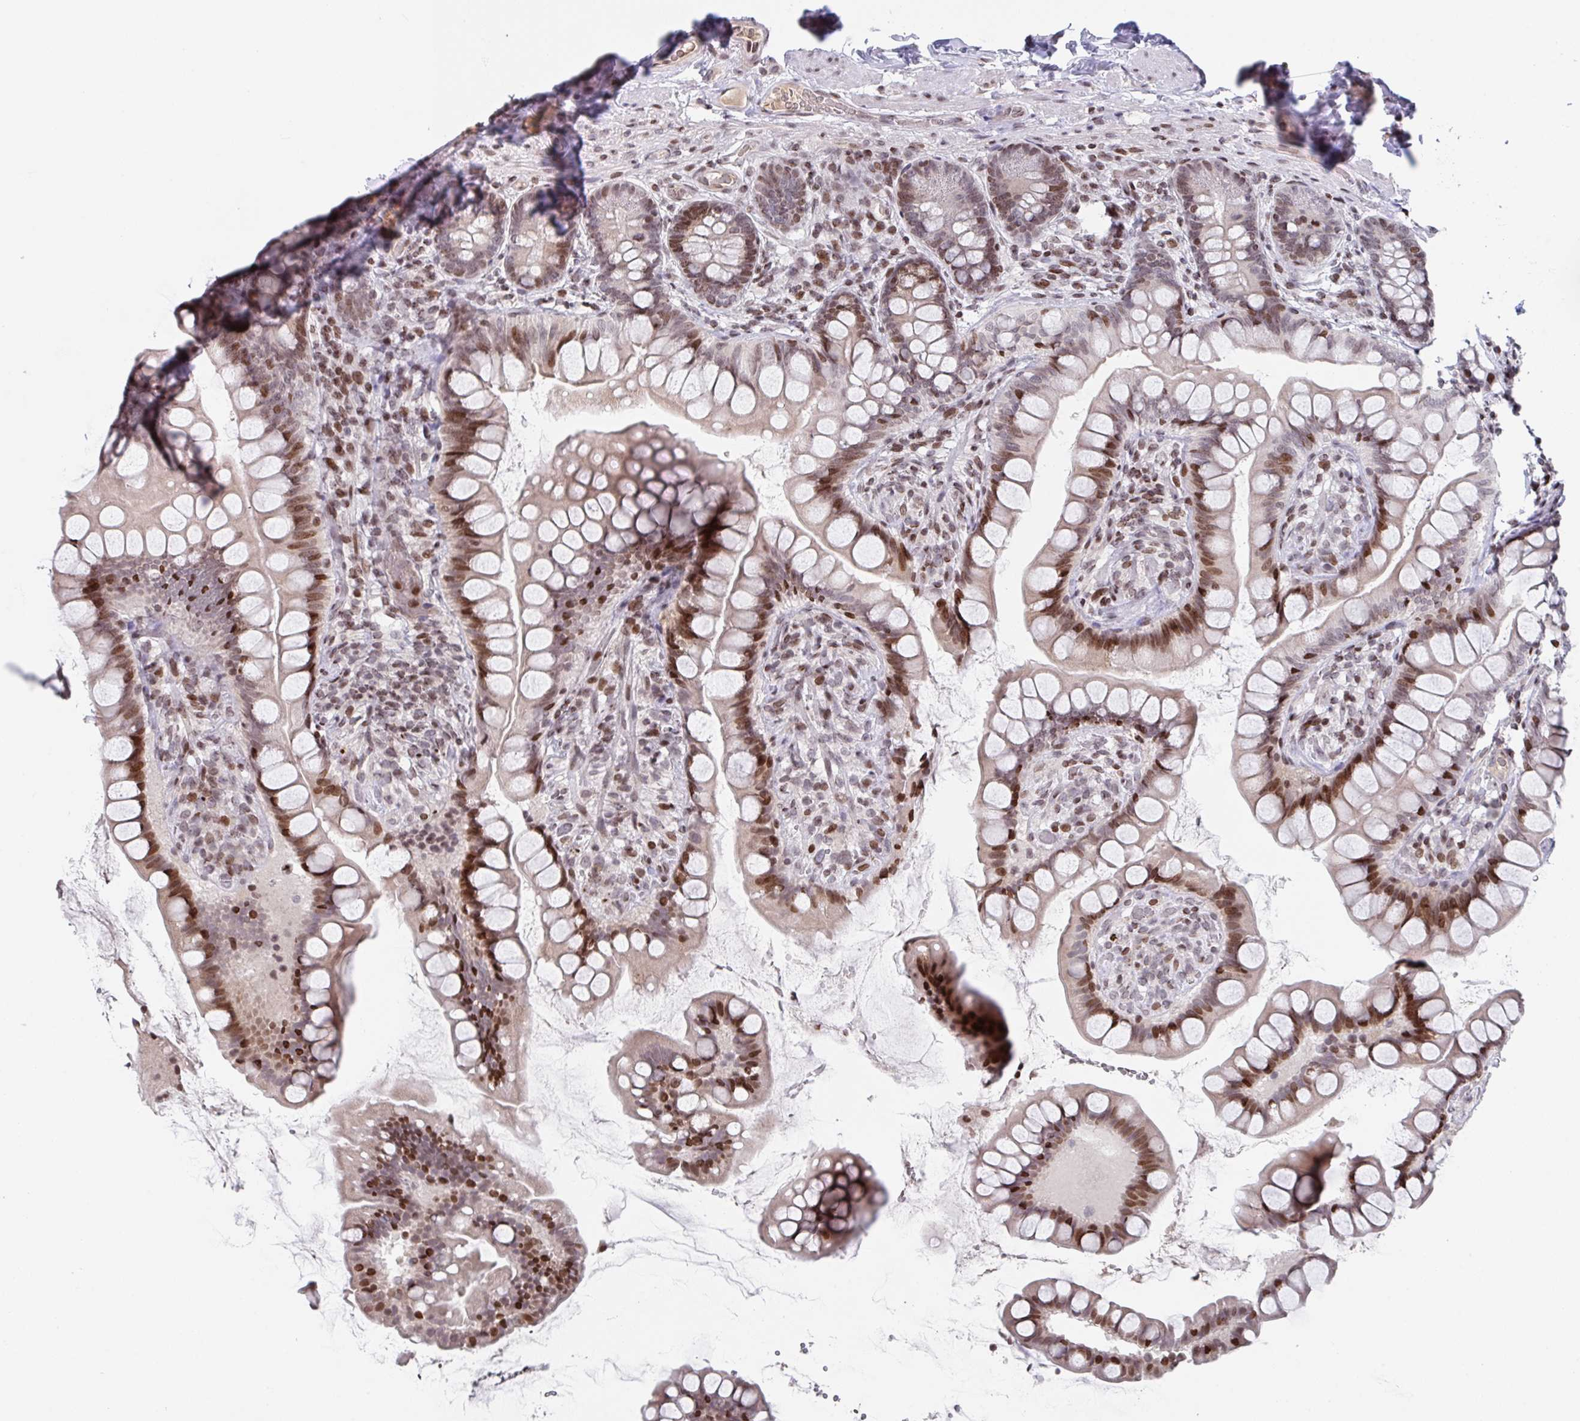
{"staining": {"intensity": "moderate", "quantity": ">75%", "location": "nuclear"}, "tissue": "small intestine", "cell_type": "Glandular cells", "image_type": "normal", "snomed": [{"axis": "morphology", "description": "Normal tissue, NOS"}, {"axis": "topography", "description": "Small intestine"}], "caption": "This is an image of IHC staining of normal small intestine, which shows moderate positivity in the nuclear of glandular cells.", "gene": "PCDHB8", "patient": {"sex": "male", "age": 70}}